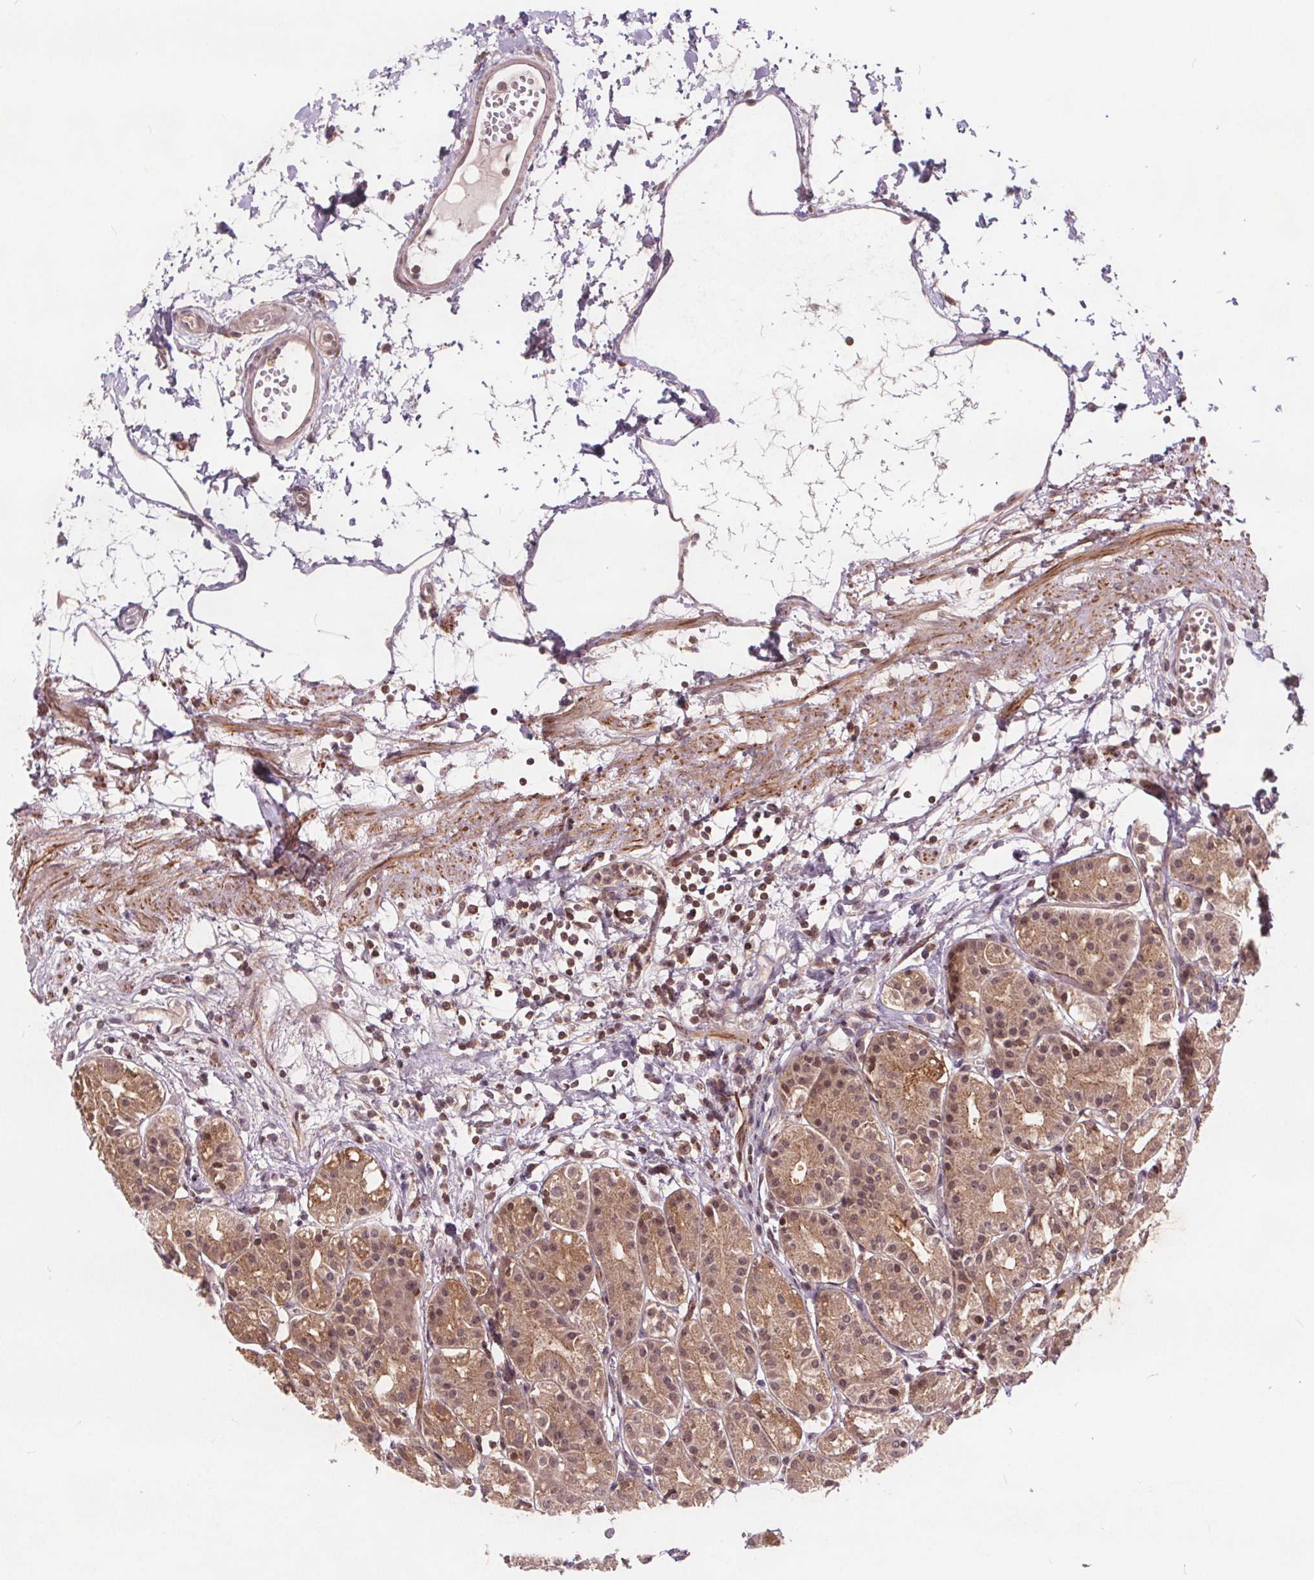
{"staining": {"intensity": "moderate", "quantity": ">75%", "location": "cytoplasmic/membranous,nuclear"}, "tissue": "stomach", "cell_type": "Glandular cells", "image_type": "normal", "snomed": [{"axis": "morphology", "description": "Normal tissue, NOS"}, {"axis": "topography", "description": "Skeletal muscle"}, {"axis": "topography", "description": "Stomach"}], "caption": "Glandular cells reveal medium levels of moderate cytoplasmic/membranous,nuclear expression in about >75% of cells in benign stomach. (IHC, brightfield microscopy, high magnification).", "gene": "HIF1AN", "patient": {"sex": "female", "age": 57}}